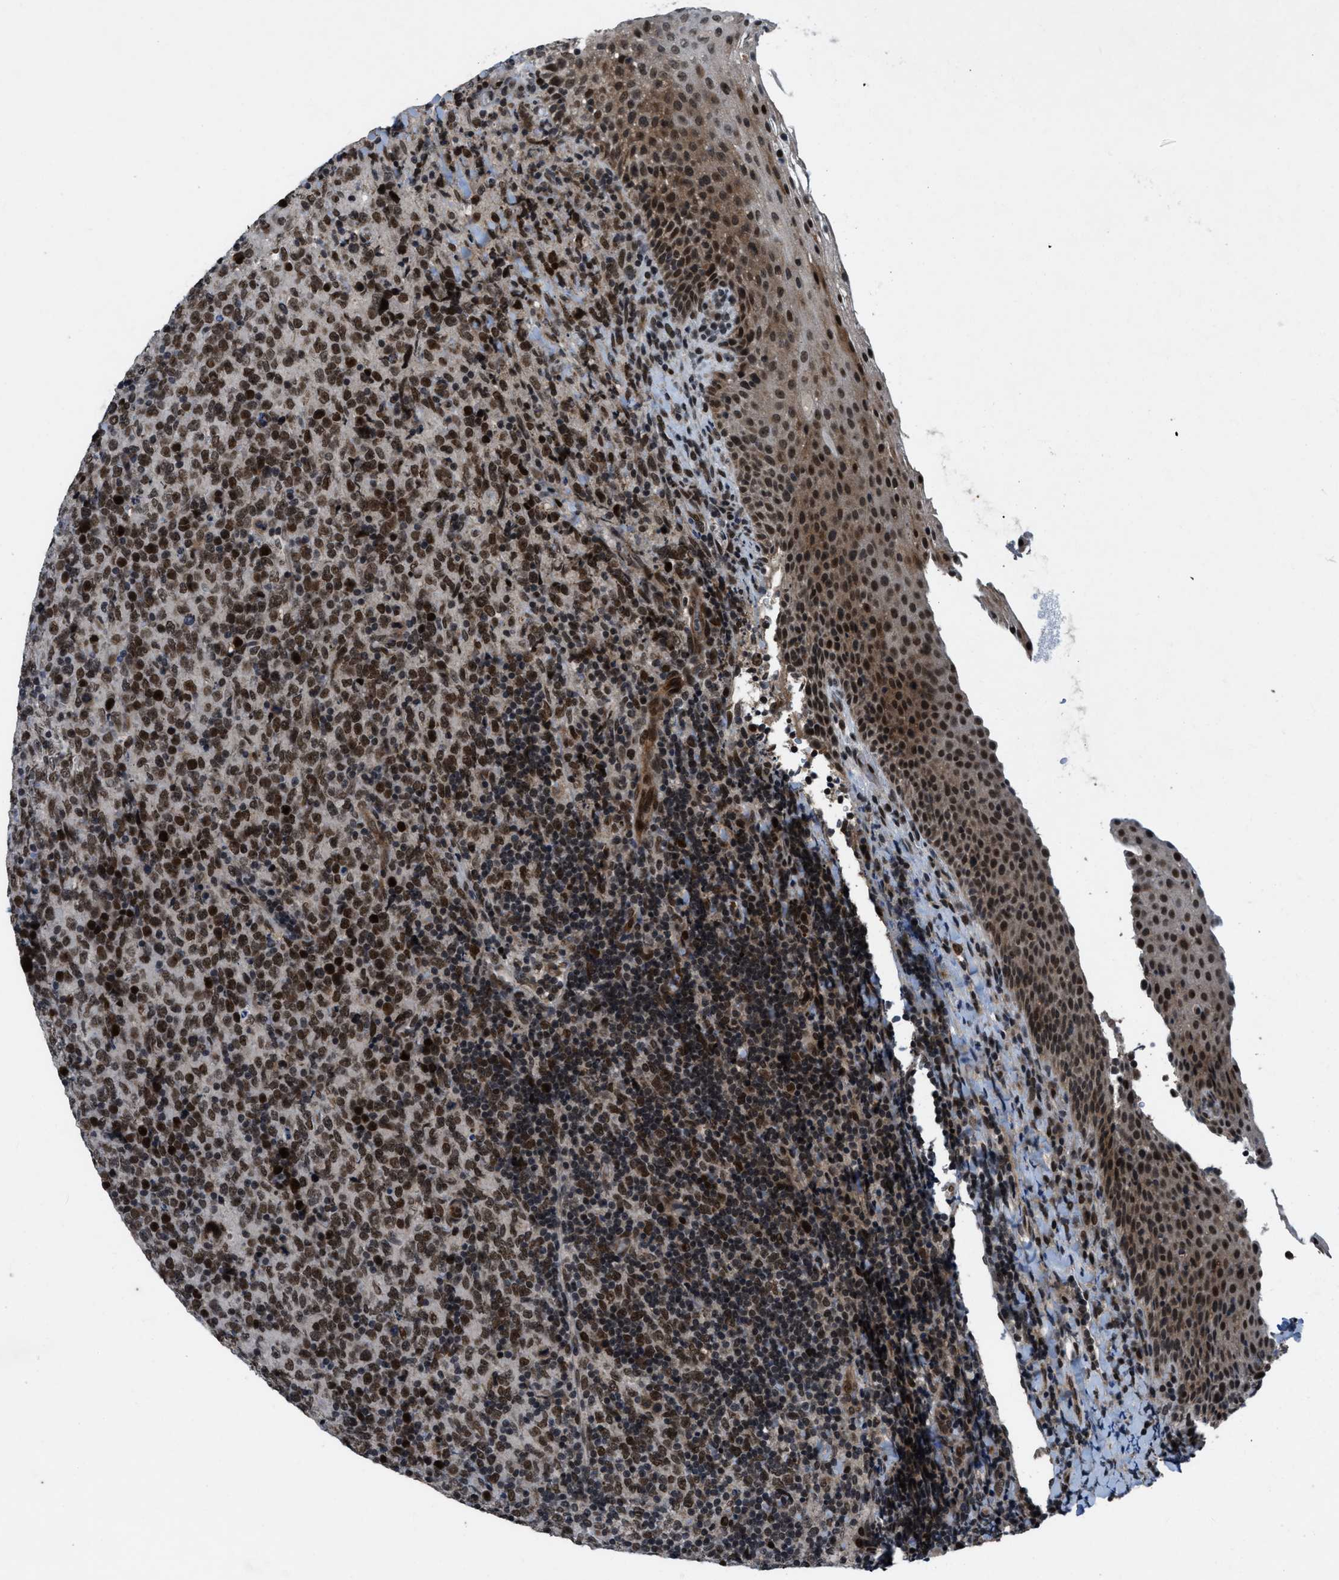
{"staining": {"intensity": "moderate", "quantity": ">75%", "location": "nuclear"}, "tissue": "lymphoma", "cell_type": "Tumor cells", "image_type": "cancer", "snomed": [{"axis": "morphology", "description": "Malignant lymphoma, non-Hodgkin's type, High grade"}, {"axis": "topography", "description": "Tonsil"}], "caption": "Brown immunohistochemical staining in human lymphoma shows moderate nuclear staining in about >75% of tumor cells. The staining is performed using DAB brown chromogen to label protein expression. The nuclei are counter-stained blue using hematoxylin.", "gene": "ZNHIT1", "patient": {"sex": "female", "age": 36}}